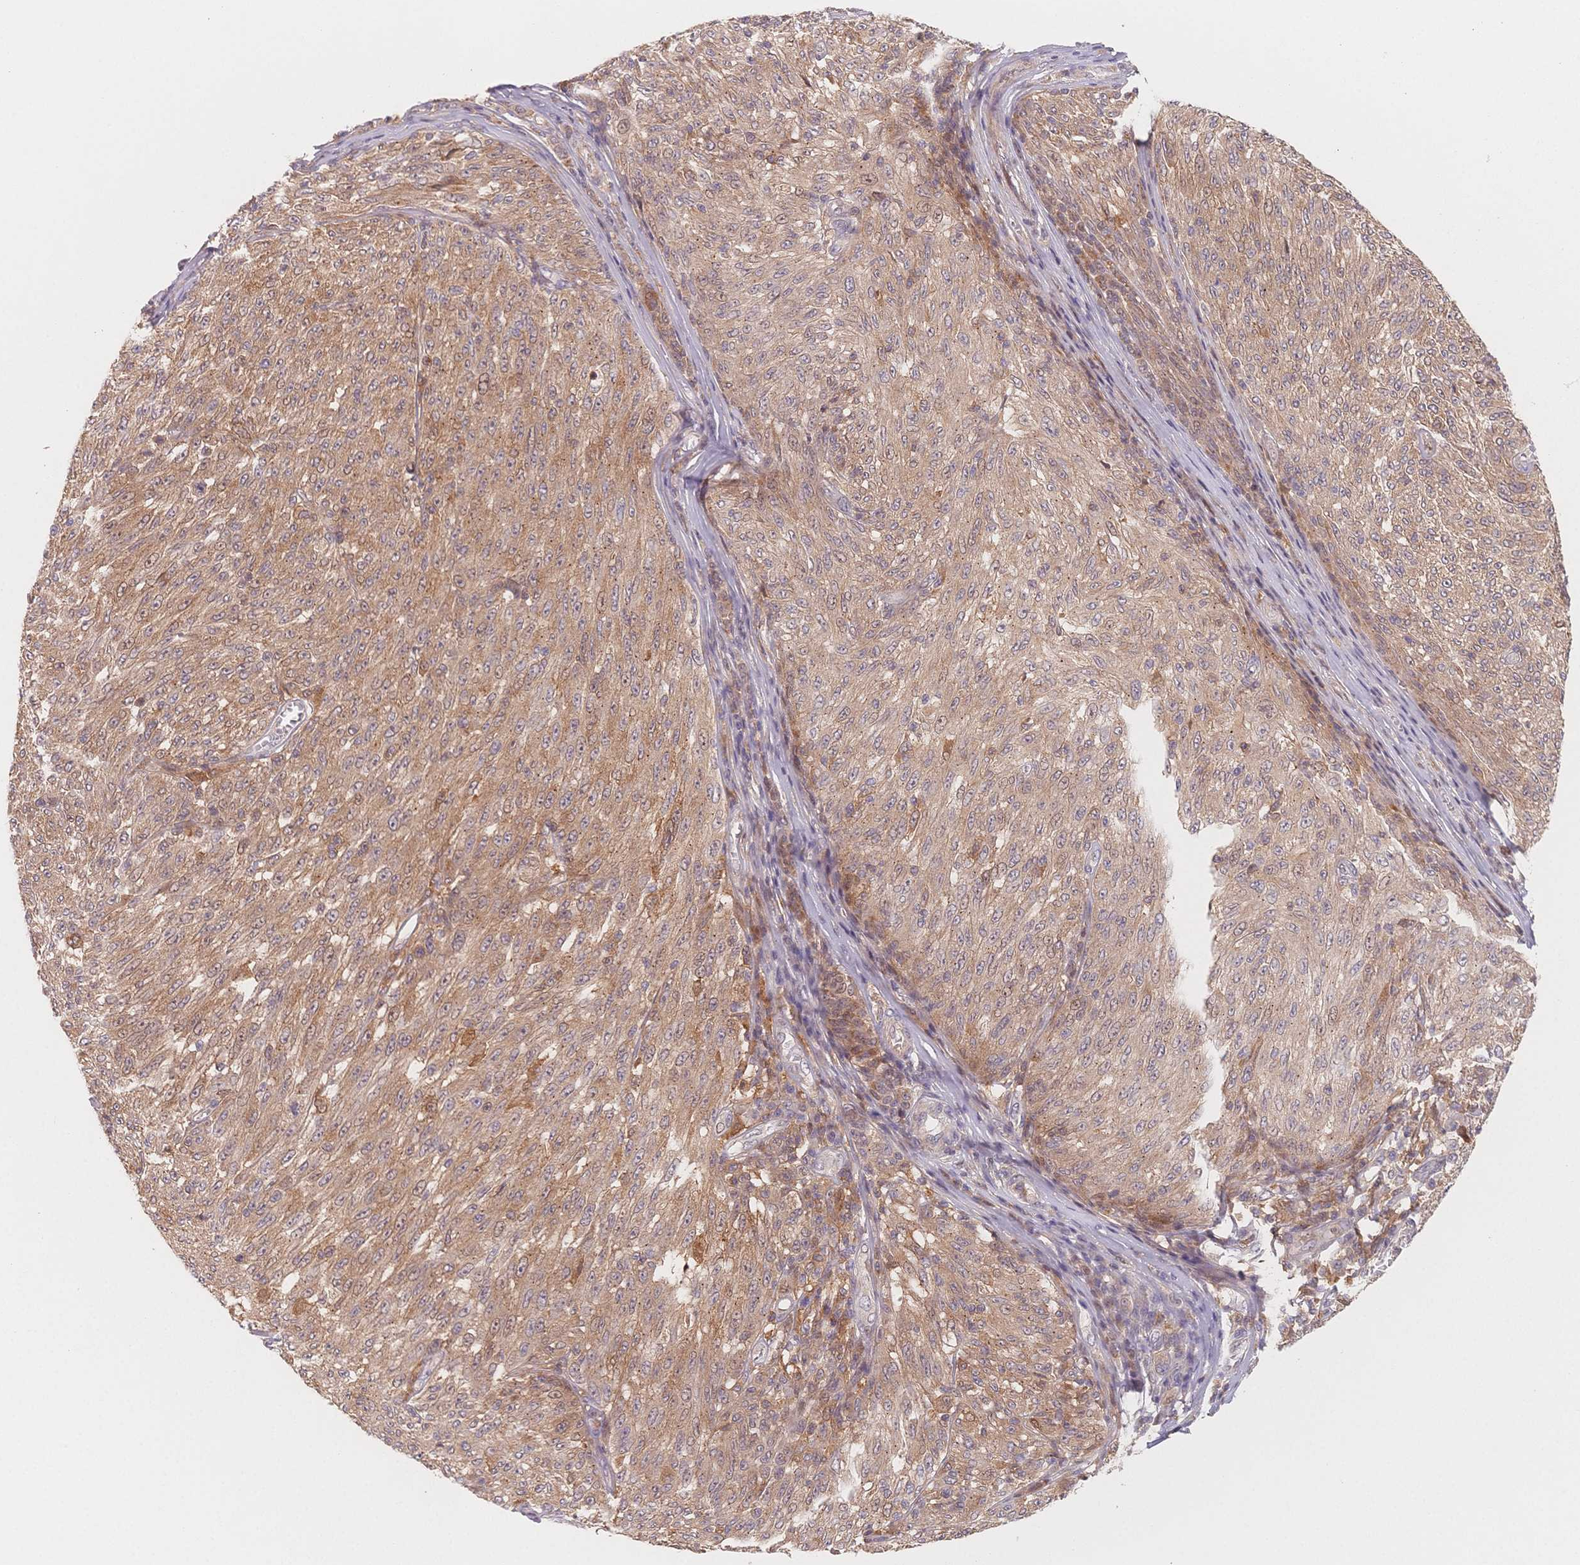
{"staining": {"intensity": "weak", "quantity": ">75%", "location": "cytoplasmic/membranous"}, "tissue": "melanoma", "cell_type": "Tumor cells", "image_type": "cancer", "snomed": [{"axis": "morphology", "description": "Malignant melanoma, NOS"}, {"axis": "topography", "description": "Skin"}], "caption": "Protein analysis of melanoma tissue displays weak cytoplasmic/membranous positivity in about >75% of tumor cells. (DAB (3,3'-diaminobenzidine) IHC, brown staining for protein, blue staining for nuclei).", "gene": "C12orf75", "patient": {"sex": "male", "age": 85}}